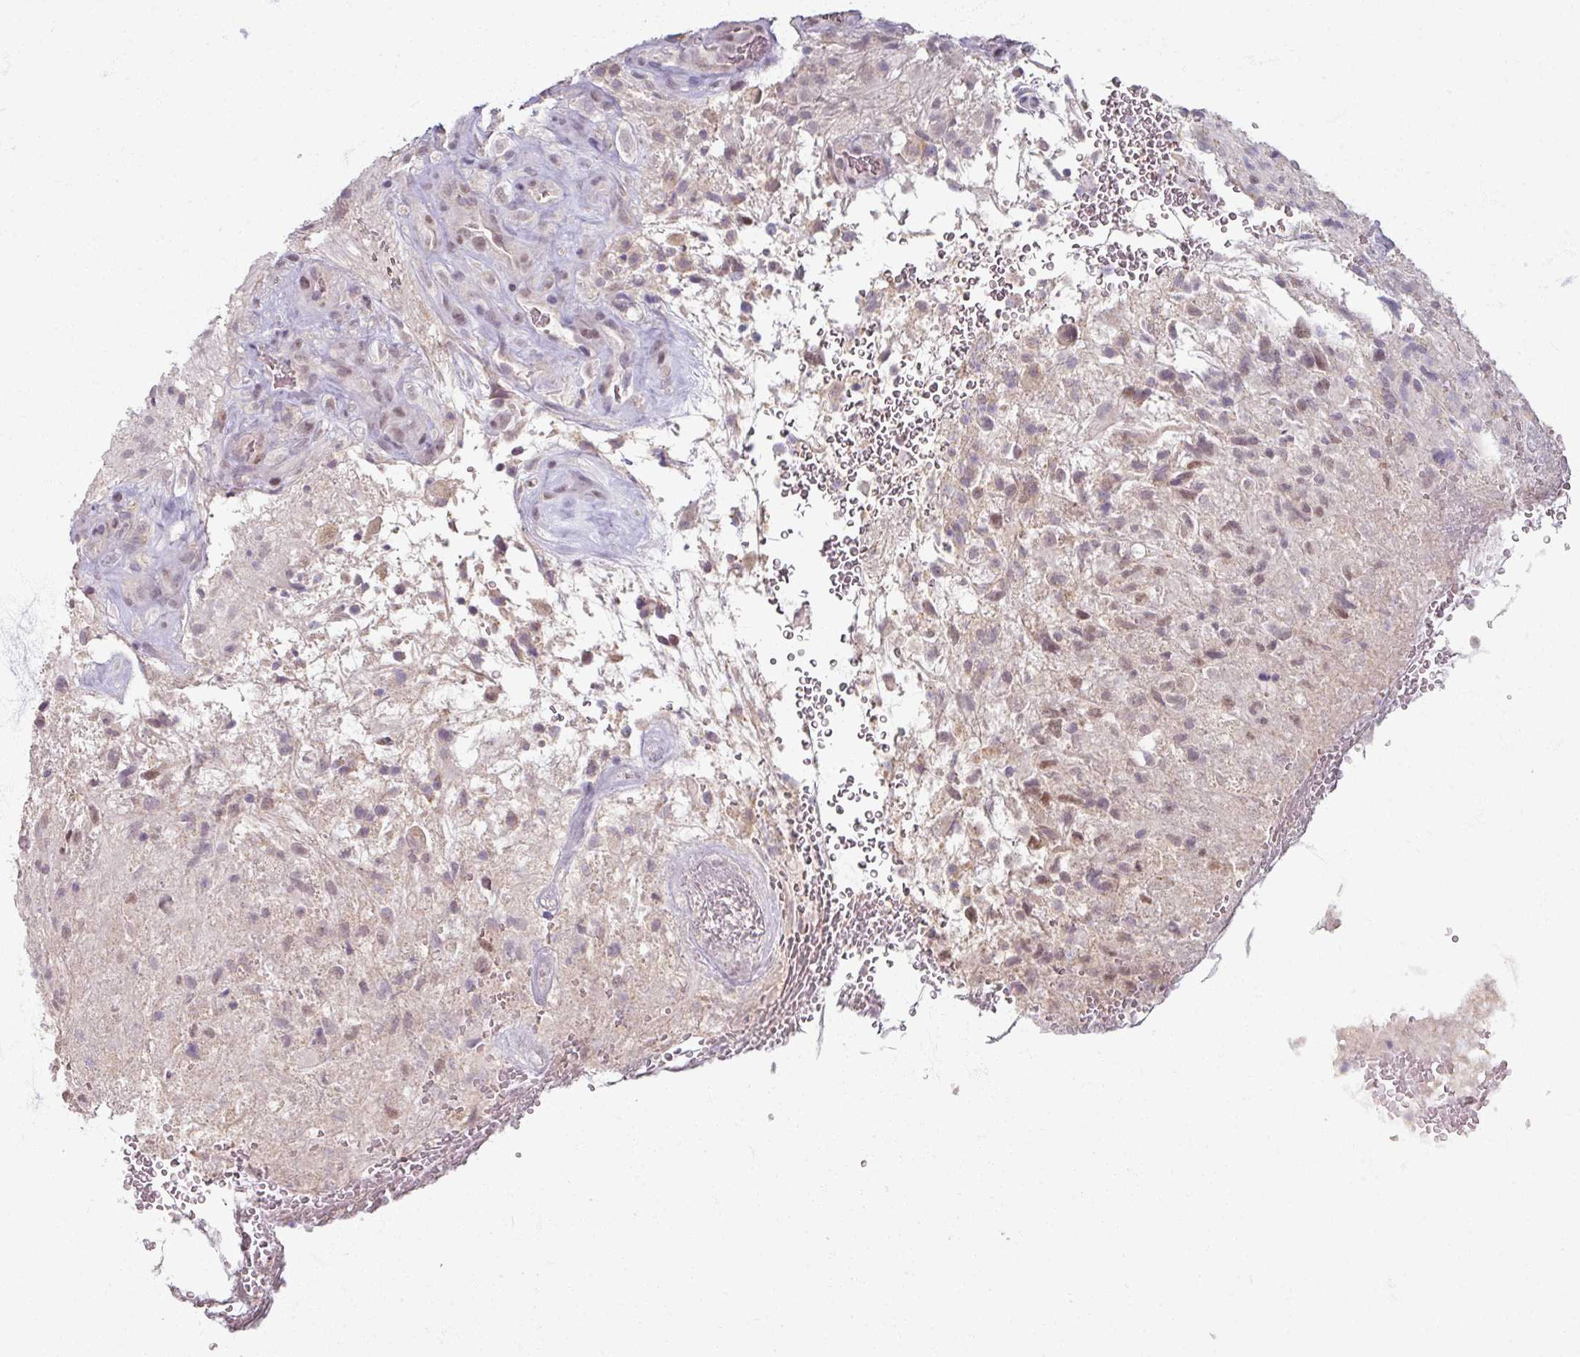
{"staining": {"intensity": "weak", "quantity": "<25%", "location": "cytoplasmic/membranous"}, "tissue": "glioma", "cell_type": "Tumor cells", "image_type": "cancer", "snomed": [{"axis": "morphology", "description": "Glioma, malignant, High grade"}, {"axis": "topography", "description": "Brain"}], "caption": "This is an immunohistochemistry micrograph of human glioma. There is no expression in tumor cells.", "gene": "SOX11", "patient": {"sex": "male", "age": 56}}